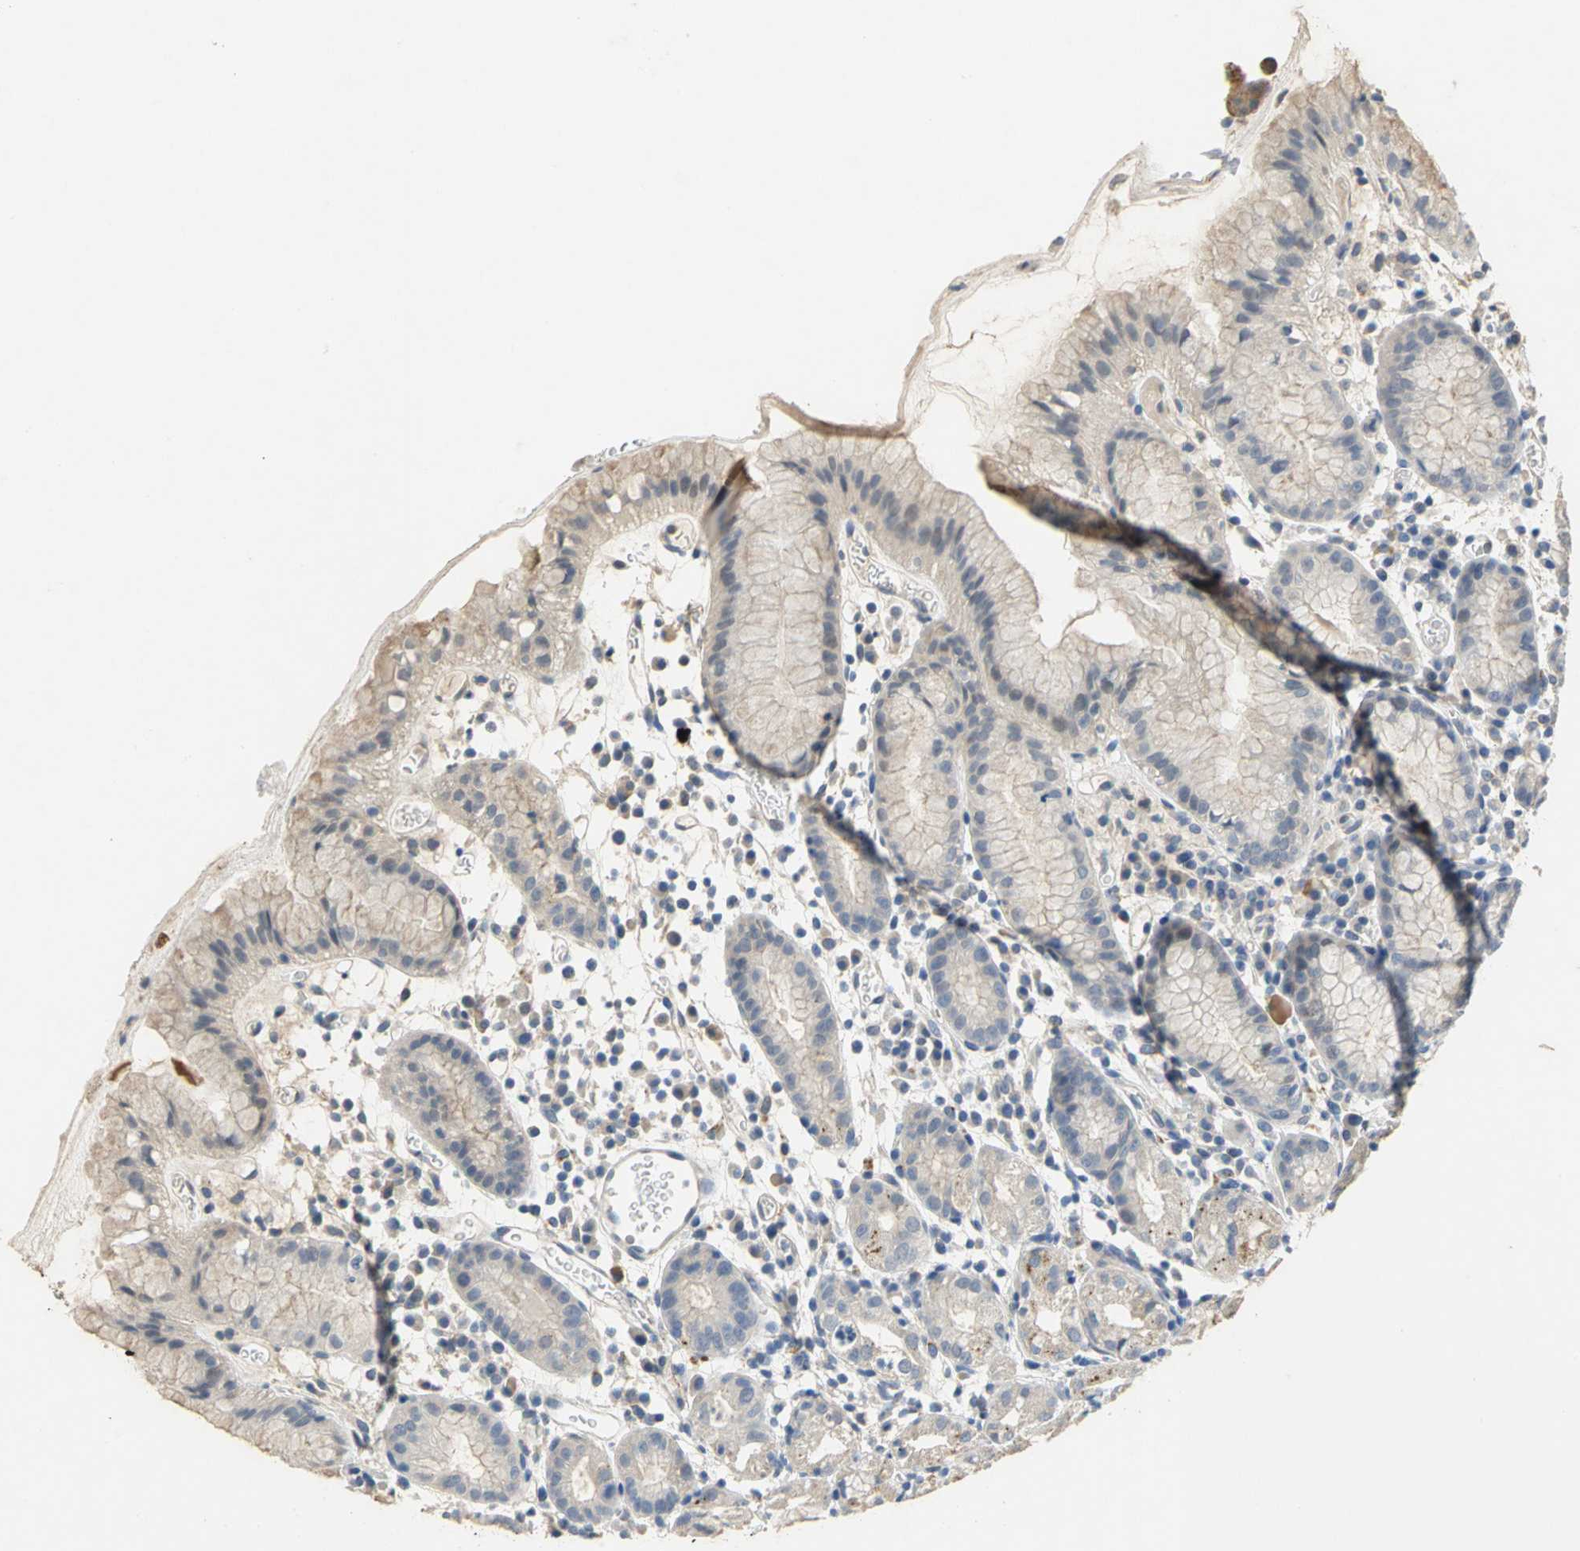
{"staining": {"intensity": "weak", "quantity": "<25%", "location": "cytoplasmic/membranous"}, "tissue": "stomach", "cell_type": "Glandular cells", "image_type": "normal", "snomed": [{"axis": "morphology", "description": "Normal tissue, NOS"}, {"axis": "topography", "description": "Stomach"}, {"axis": "topography", "description": "Stomach, lower"}], "caption": "Glandular cells show no significant staining in benign stomach. (Immunohistochemistry, brightfield microscopy, high magnification).", "gene": "IL17RB", "patient": {"sex": "female", "age": 75}}